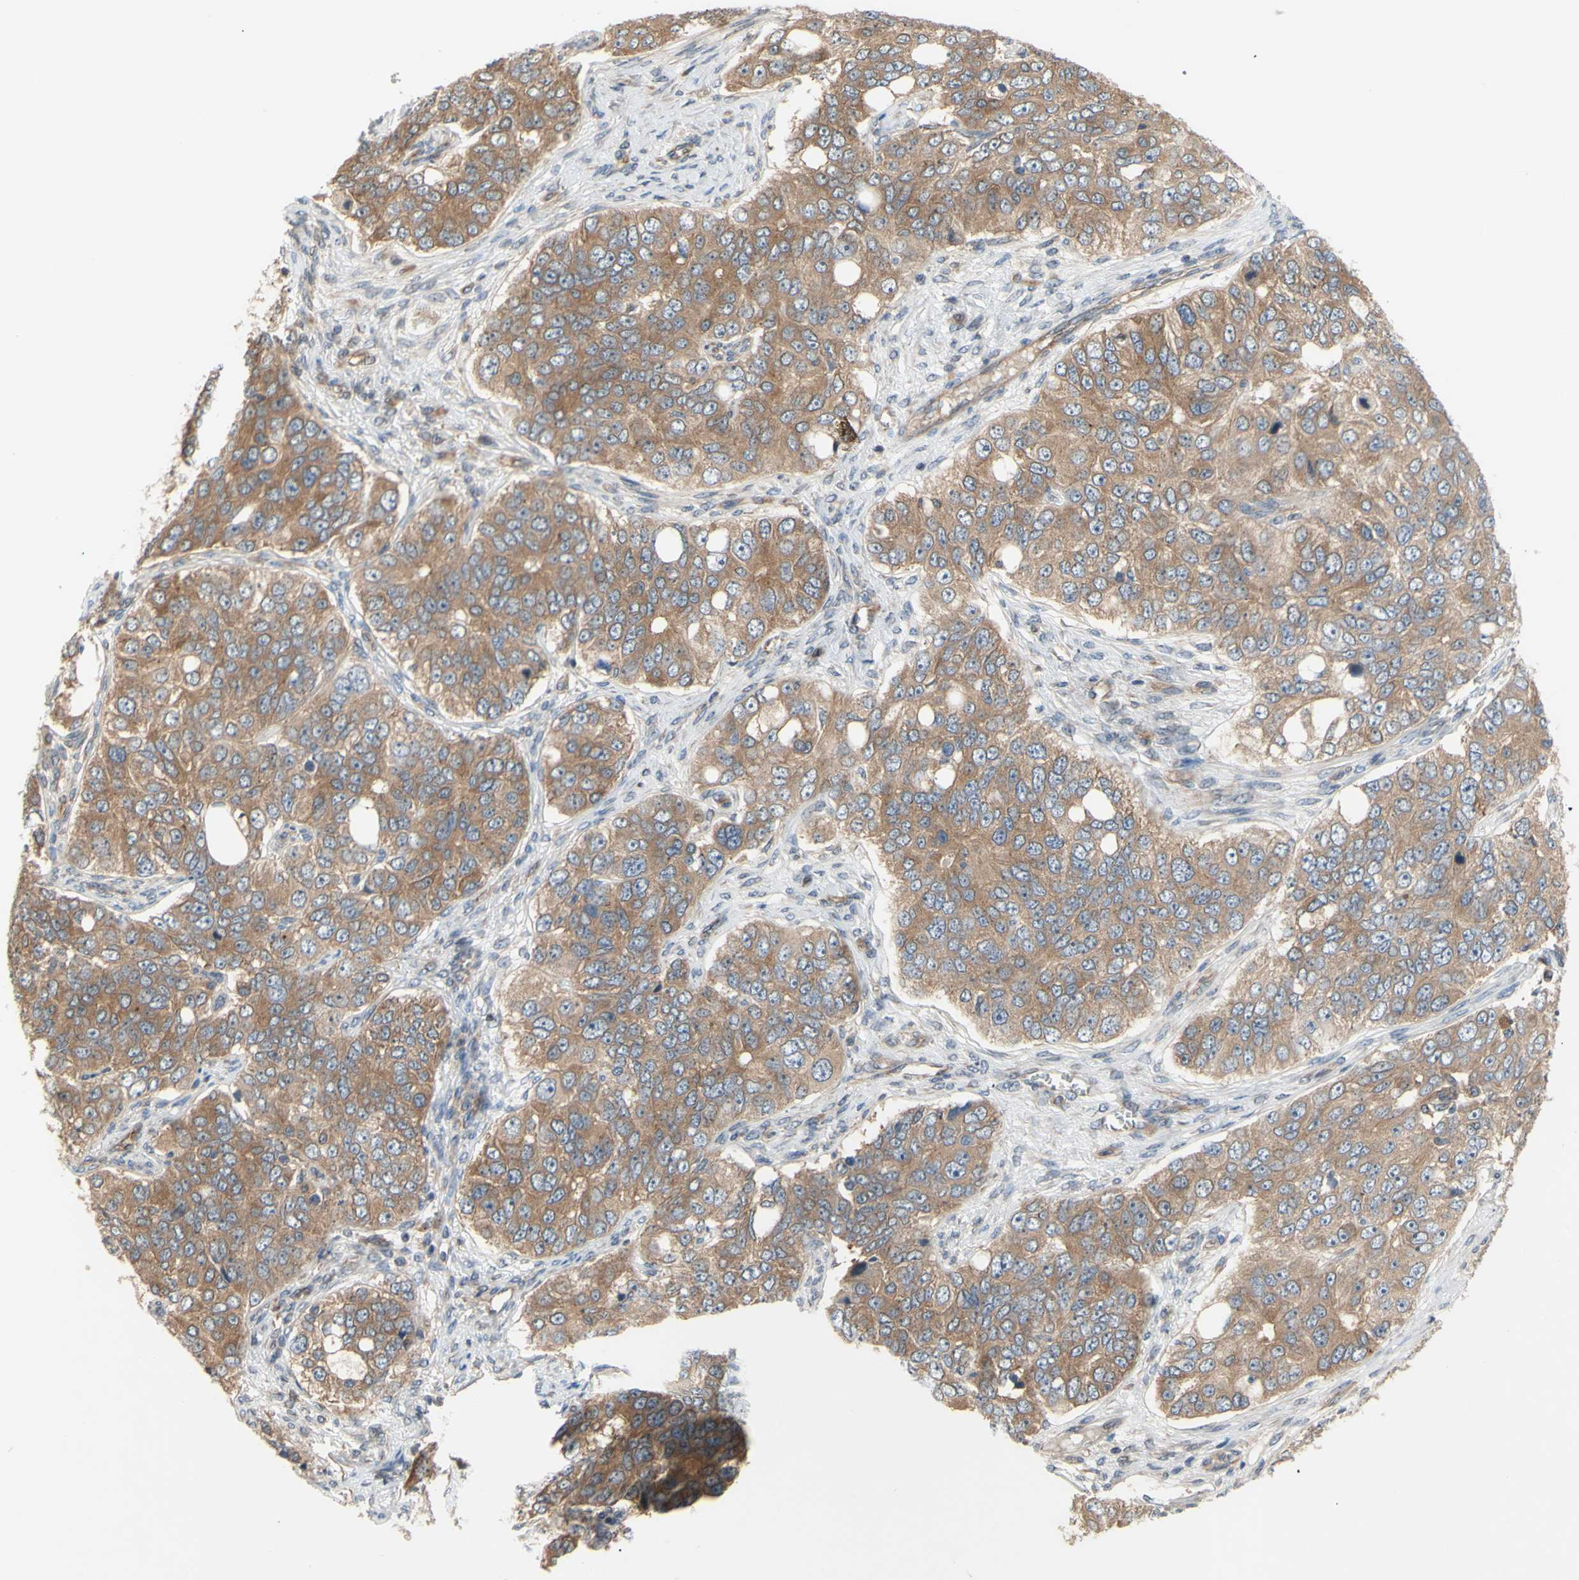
{"staining": {"intensity": "moderate", "quantity": ">75%", "location": "cytoplasmic/membranous"}, "tissue": "ovarian cancer", "cell_type": "Tumor cells", "image_type": "cancer", "snomed": [{"axis": "morphology", "description": "Carcinoma, endometroid"}, {"axis": "topography", "description": "Ovary"}], "caption": "The histopathology image reveals a brown stain indicating the presence of a protein in the cytoplasmic/membranous of tumor cells in ovarian endometroid carcinoma.", "gene": "DYNLRB1", "patient": {"sex": "female", "age": 51}}